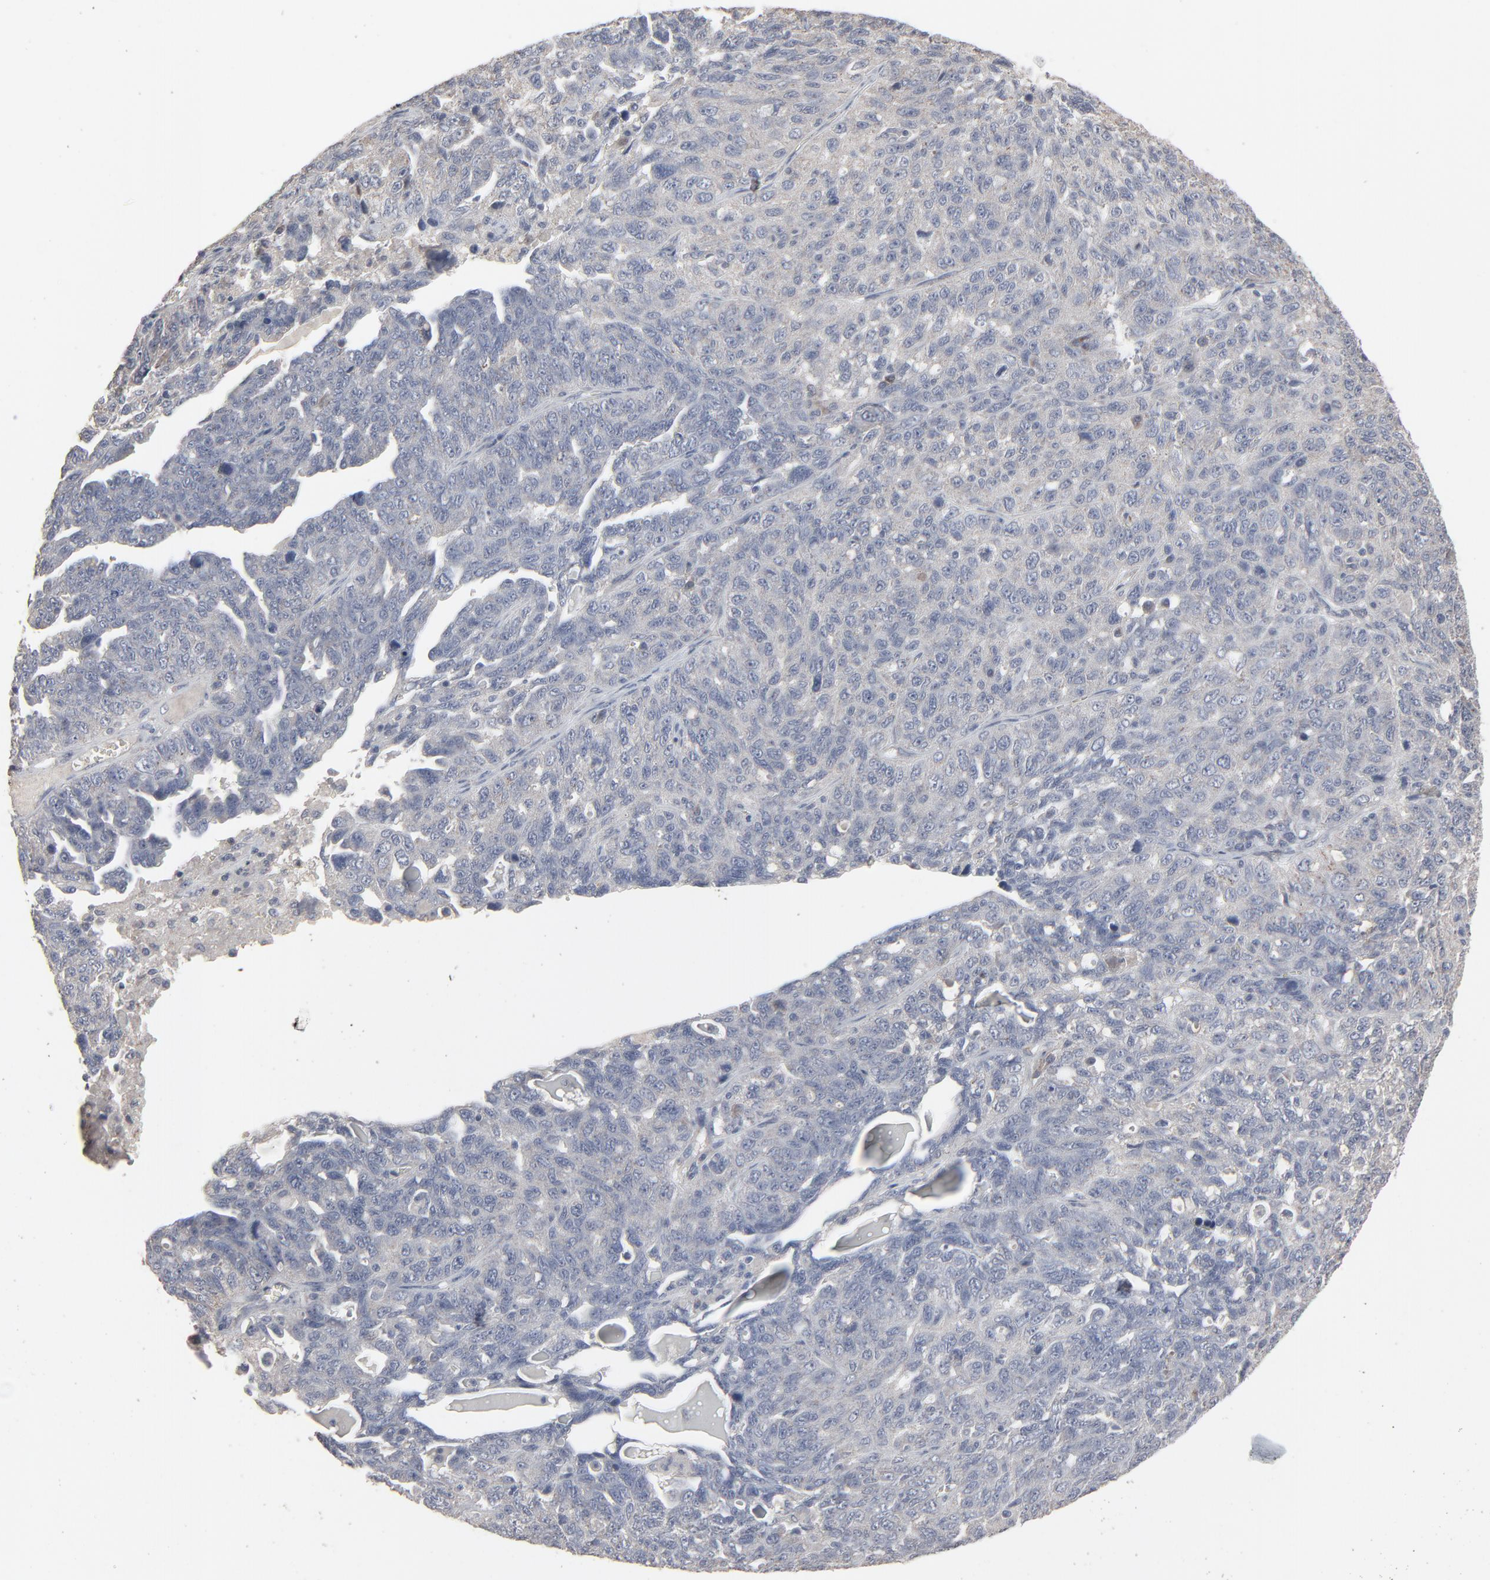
{"staining": {"intensity": "negative", "quantity": "none", "location": "none"}, "tissue": "ovarian cancer", "cell_type": "Tumor cells", "image_type": "cancer", "snomed": [{"axis": "morphology", "description": "Cystadenocarcinoma, serous, NOS"}, {"axis": "topography", "description": "Ovary"}], "caption": "High magnification brightfield microscopy of serous cystadenocarcinoma (ovarian) stained with DAB (brown) and counterstained with hematoxylin (blue): tumor cells show no significant staining.", "gene": "JAM3", "patient": {"sex": "female", "age": 71}}